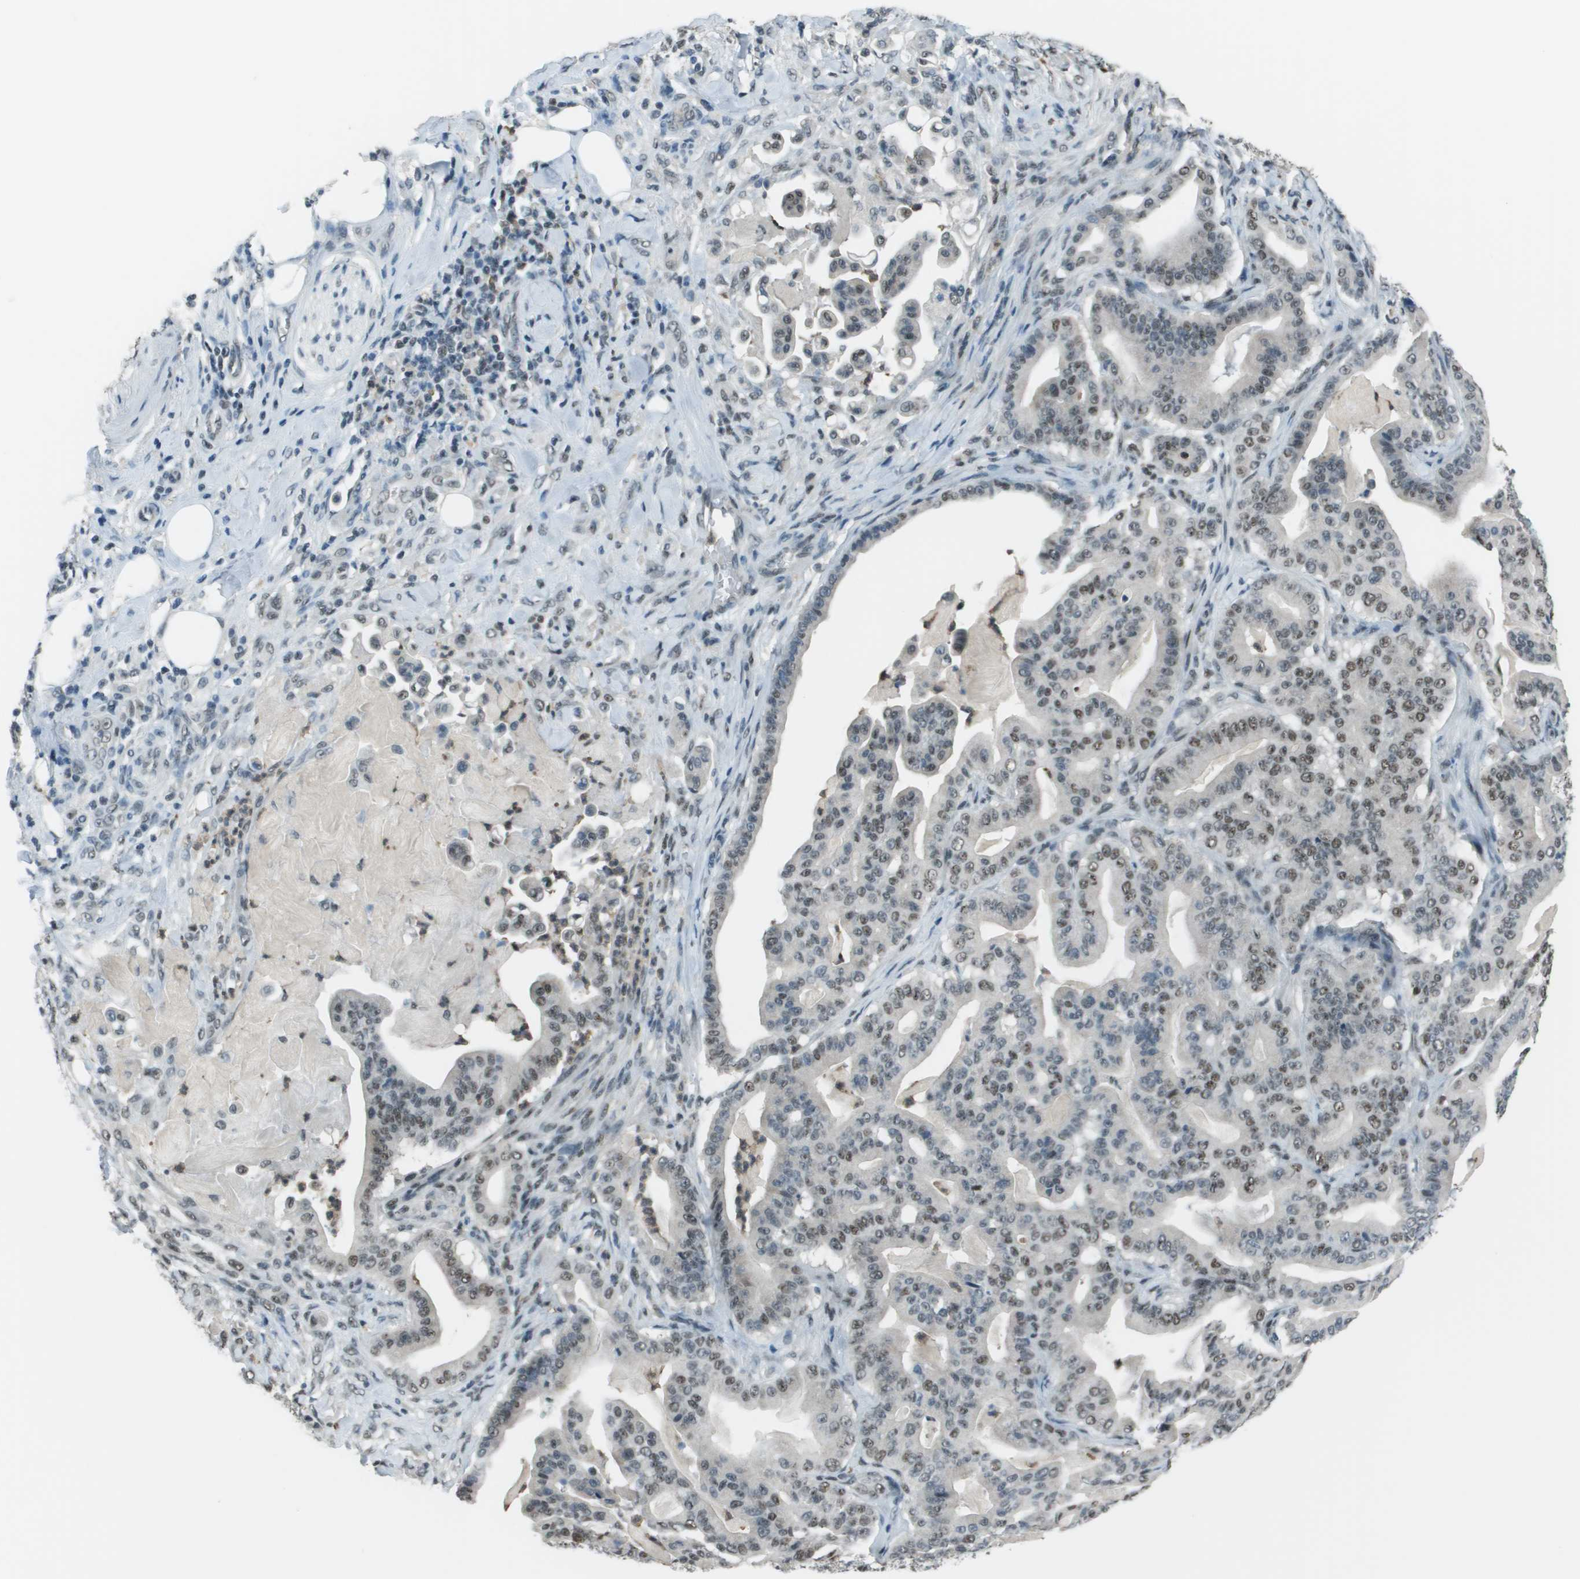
{"staining": {"intensity": "moderate", "quantity": "25%-75%", "location": "nuclear"}, "tissue": "pancreatic cancer", "cell_type": "Tumor cells", "image_type": "cancer", "snomed": [{"axis": "morphology", "description": "Adenocarcinoma, NOS"}, {"axis": "topography", "description": "Pancreas"}], "caption": "Pancreatic adenocarcinoma stained with a brown dye shows moderate nuclear positive positivity in about 25%-75% of tumor cells.", "gene": "DEPDC1", "patient": {"sex": "male", "age": 63}}